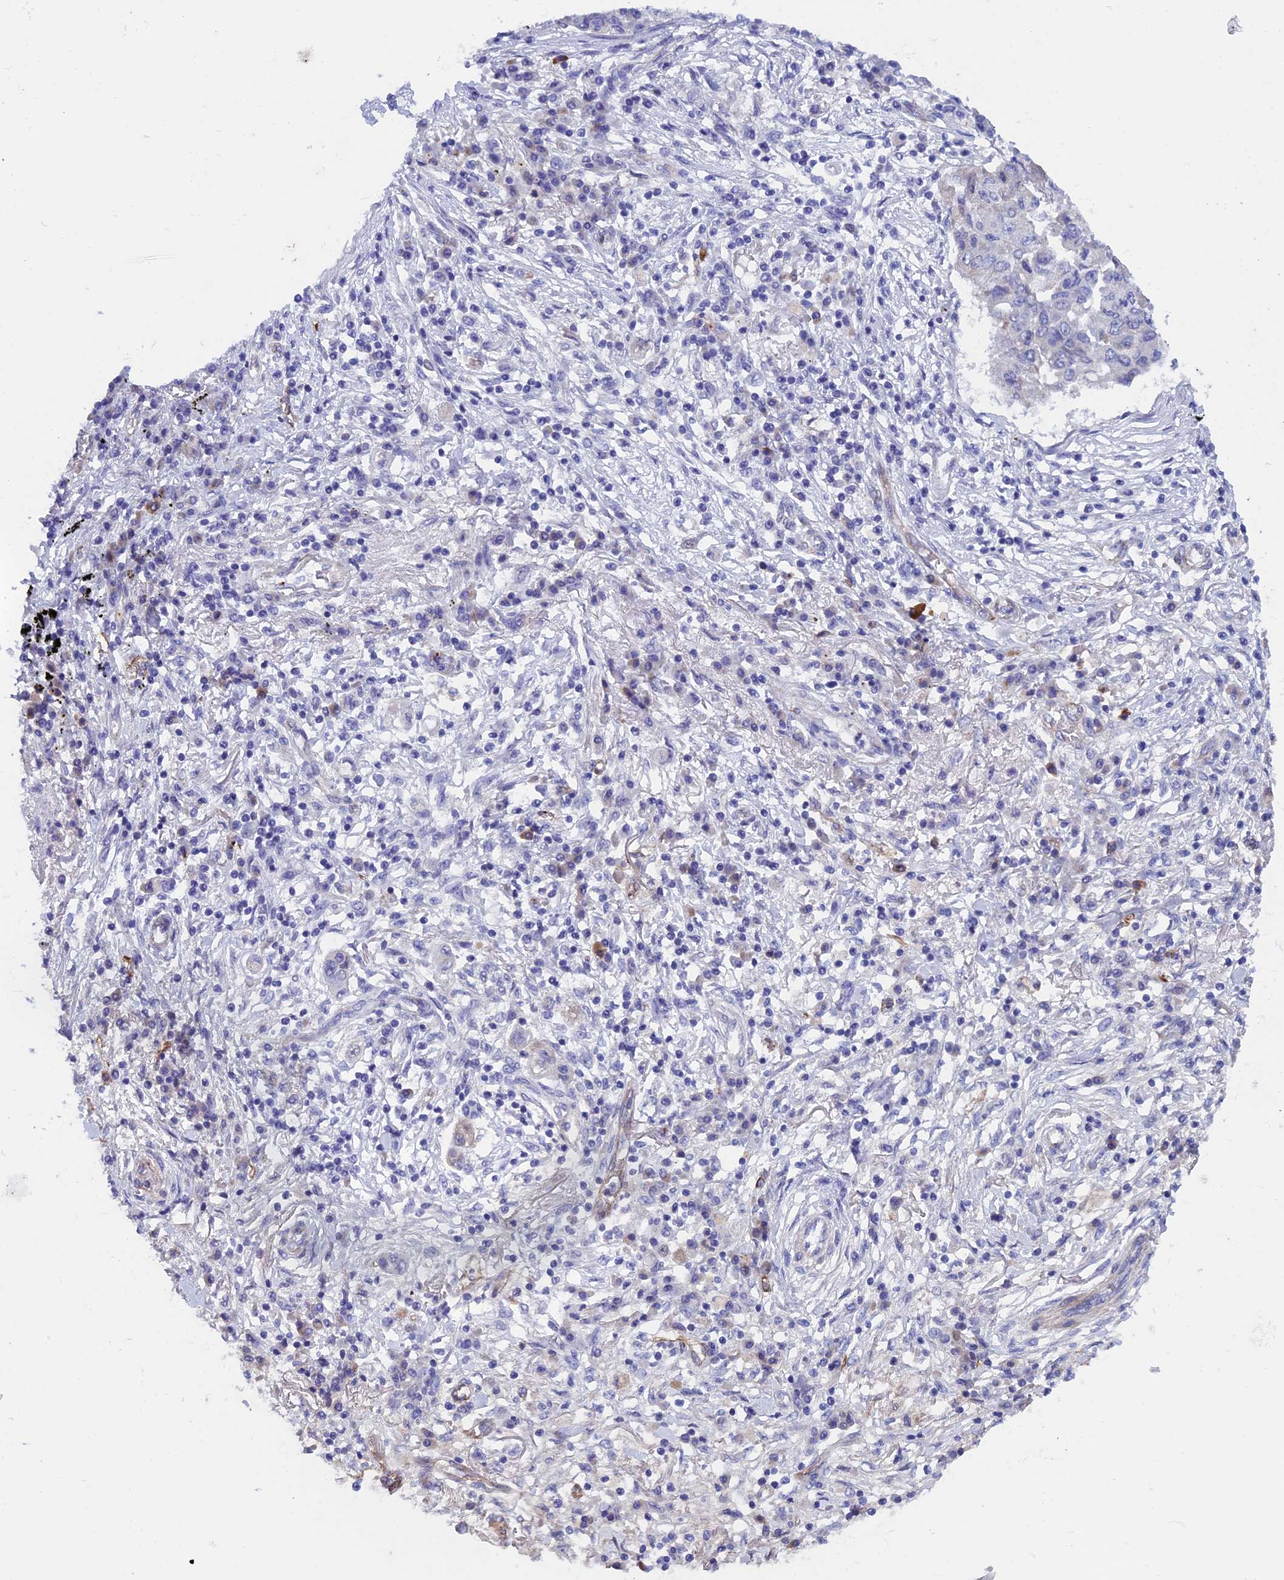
{"staining": {"intensity": "negative", "quantity": "none", "location": "none"}, "tissue": "lung cancer", "cell_type": "Tumor cells", "image_type": "cancer", "snomed": [{"axis": "morphology", "description": "Squamous cell carcinoma, NOS"}, {"axis": "topography", "description": "Lung"}], "caption": "The IHC micrograph has no significant staining in tumor cells of lung cancer (squamous cell carcinoma) tissue.", "gene": "INSYN1", "patient": {"sex": "male", "age": 74}}